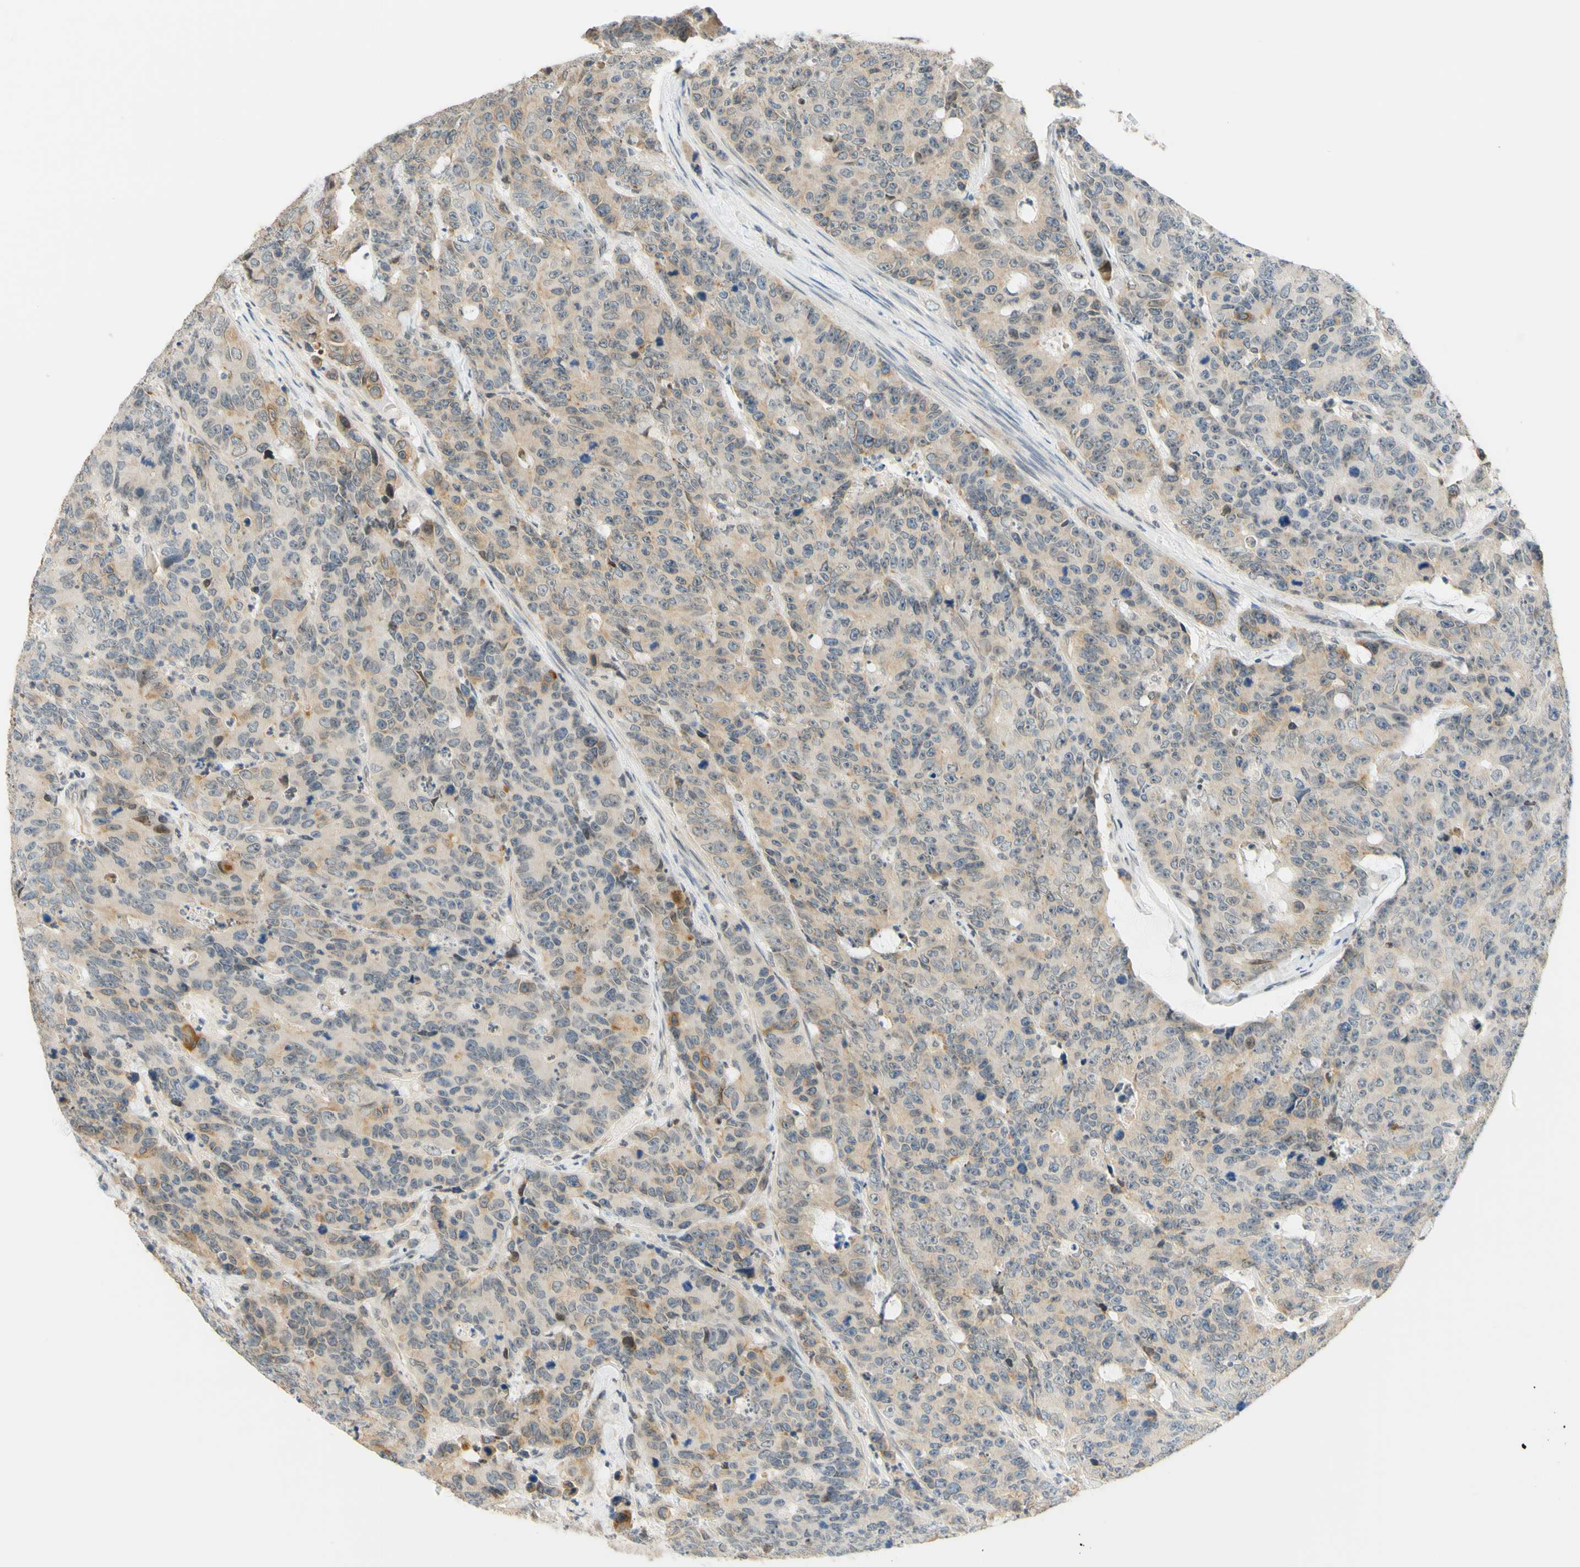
{"staining": {"intensity": "weak", "quantity": "<25%", "location": "cytoplasmic/membranous"}, "tissue": "colorectal cancer", "cell_type": "Tumor cells", "image_type": "cancer", "snomed": [{"axis": "morphology", "description": "Adenocarcinoma, NOS"}, {"axis": "topography", "description": "Colon"}], "caption": "Immunohistochemistry of human adenocarcinoma (colorectal) displays no staining in tumor cells.", "gene": "C2CD2L", "patient": {"sex": "female", "age": 86}}